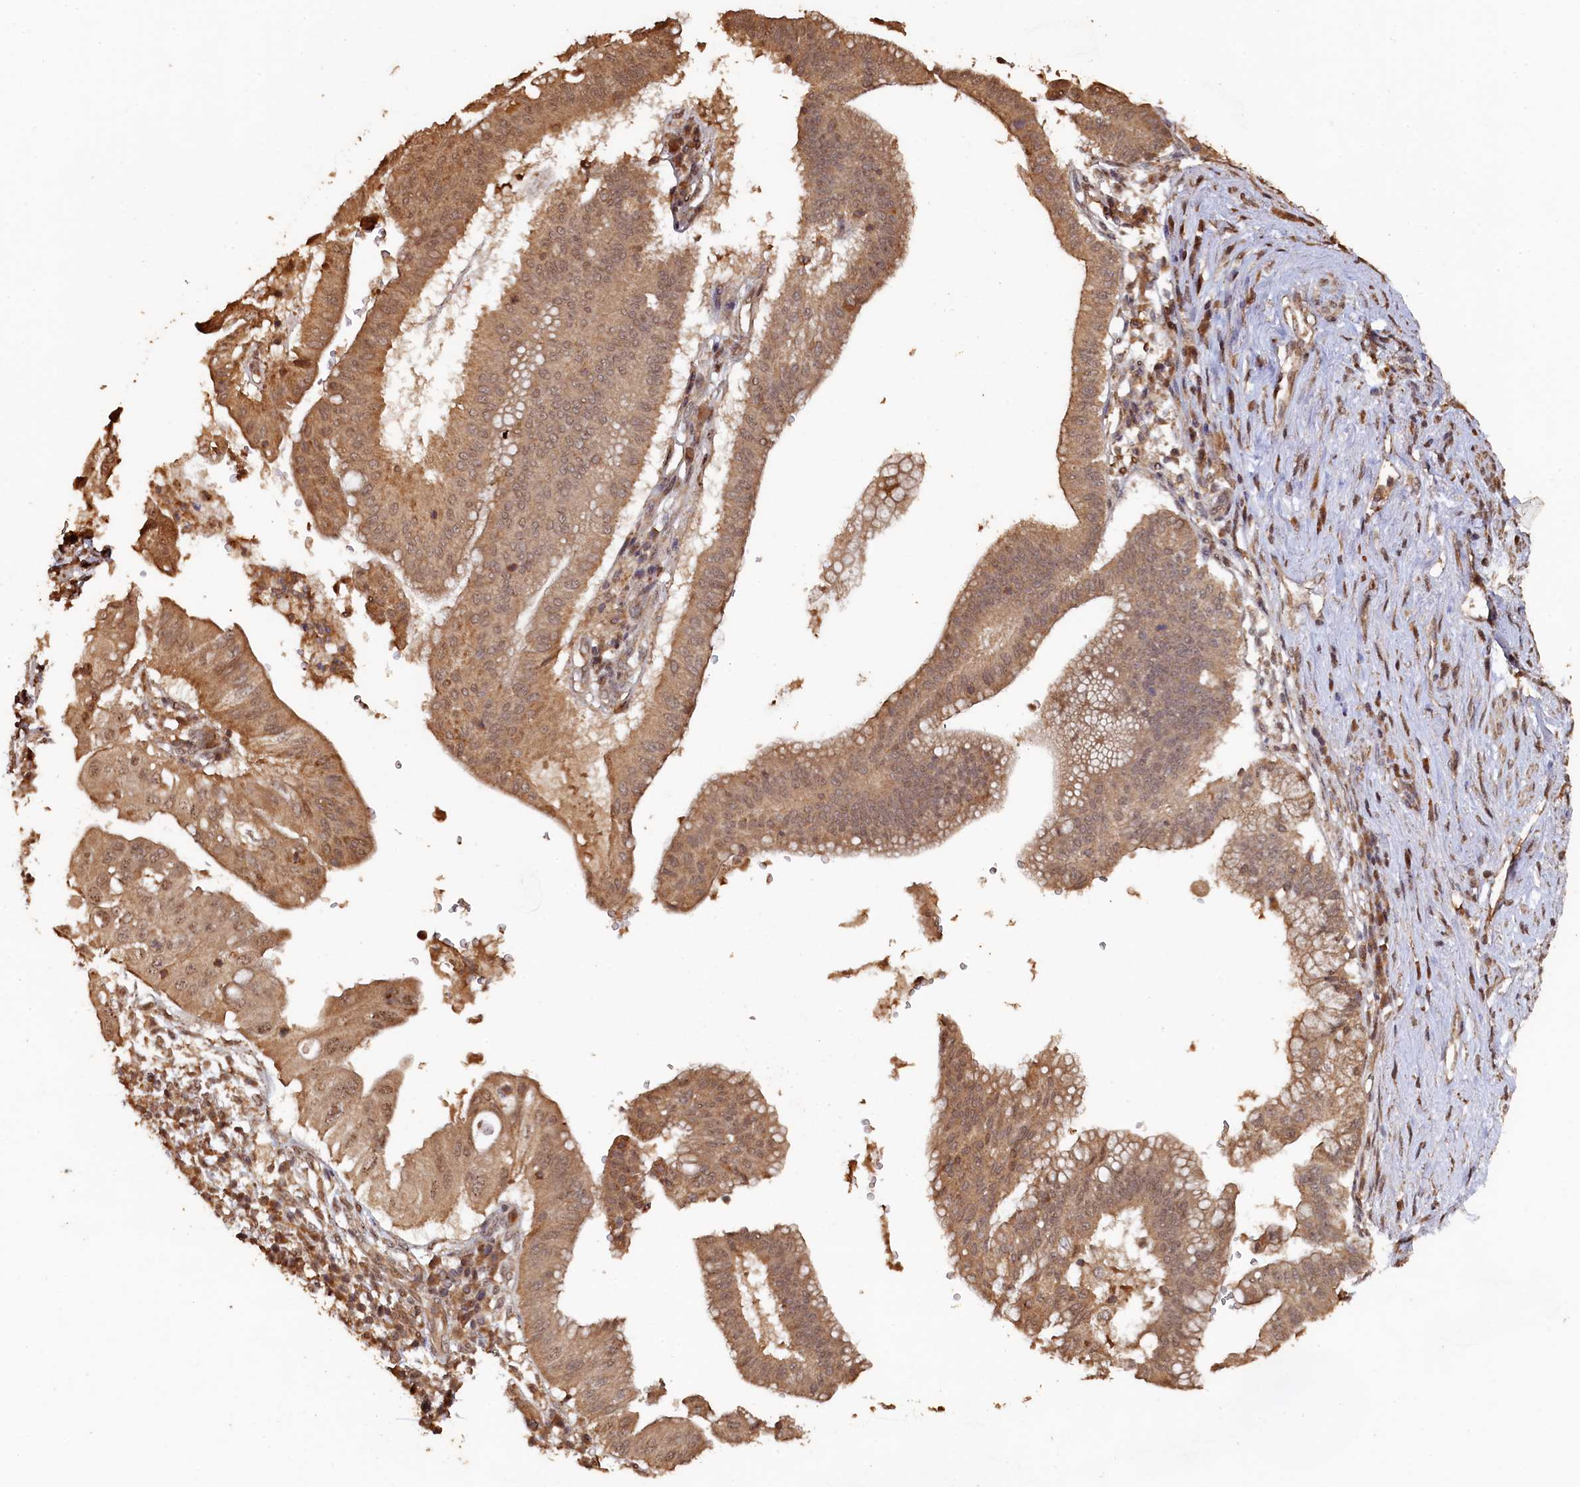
{"staining": {"intensity": "moderate", "quantity": ">75%", "location": "cytoplasmic/membranous,nuclear"}, "tissue": "pancreatic cancer", "cell_type": "Tumor cells", "image_type": "cancer", "snomed": [{"axis": "morphology", "description": "Adenocarcinoma, NOS"}, {"axis": "topography", "description": "Pancreas"}], "caption": "A photomicrograph of adenocarcinoma (pancreatic) stained for a protein reveals moderate cytoplasmic/membranous and nuclear brown staining in tumor cells.", "gene": "PIGN", "patient": {"sex": "male", "age": 68}}